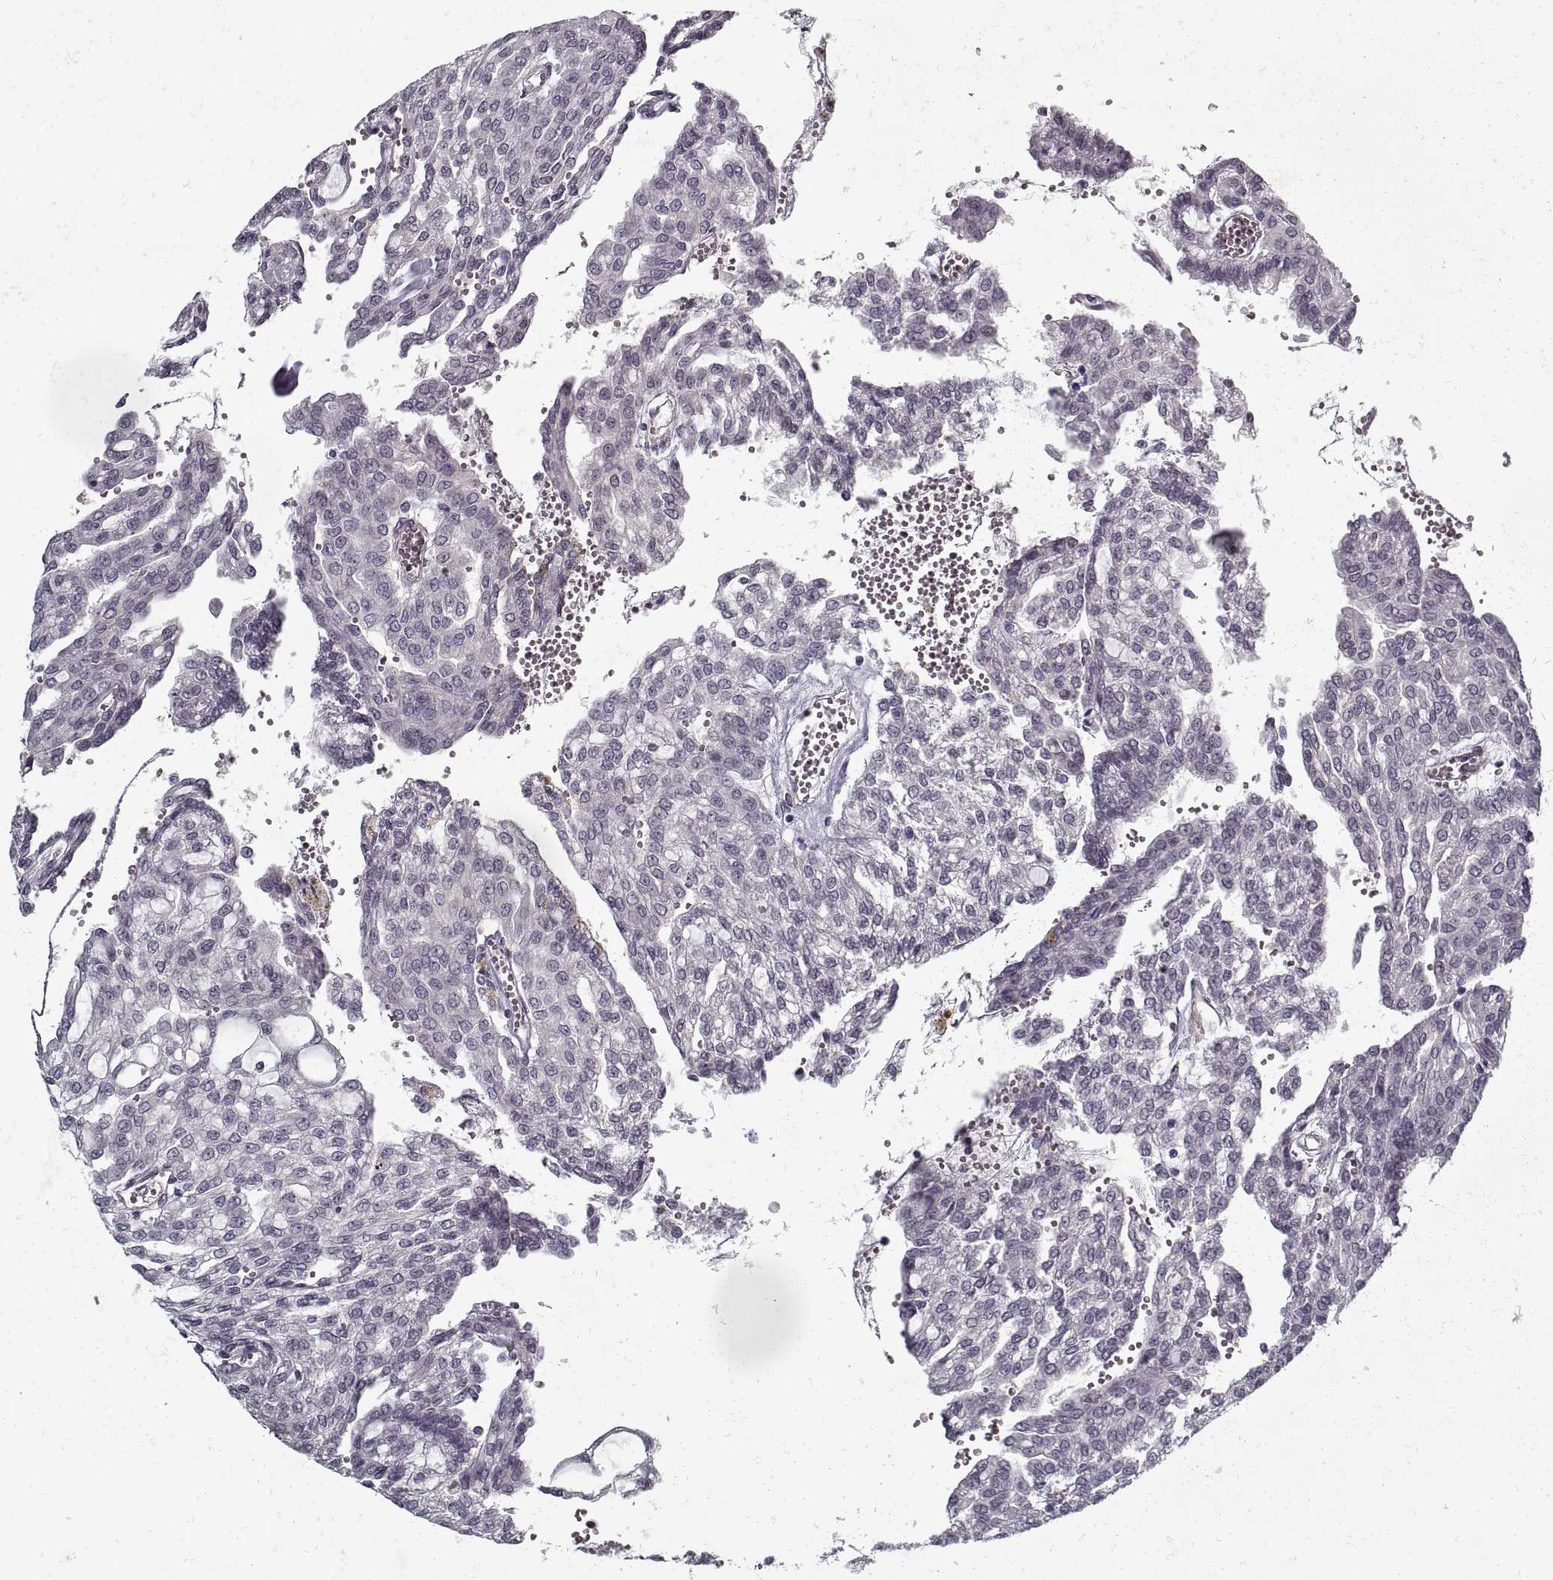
{"staining": {"intensity": "negative", "quantity": "none", "location": "none"}, "tissue": "renal cancer", "cell_type": "Tumor cells", "image_type": "cancer", "snomed": [{"axis": "morphology", "description": "Adenocarcinoma, NOS"}, {"axis": "topography", "description": "Kidney"}], "caption": "A high-resolution photomicrograph shows IHC staining of adenocarcinoma (renal), which reveals no significant staining in tumor cells.", "gene": "LAMB2", "patient": {"sex": "male", "age": 63}}